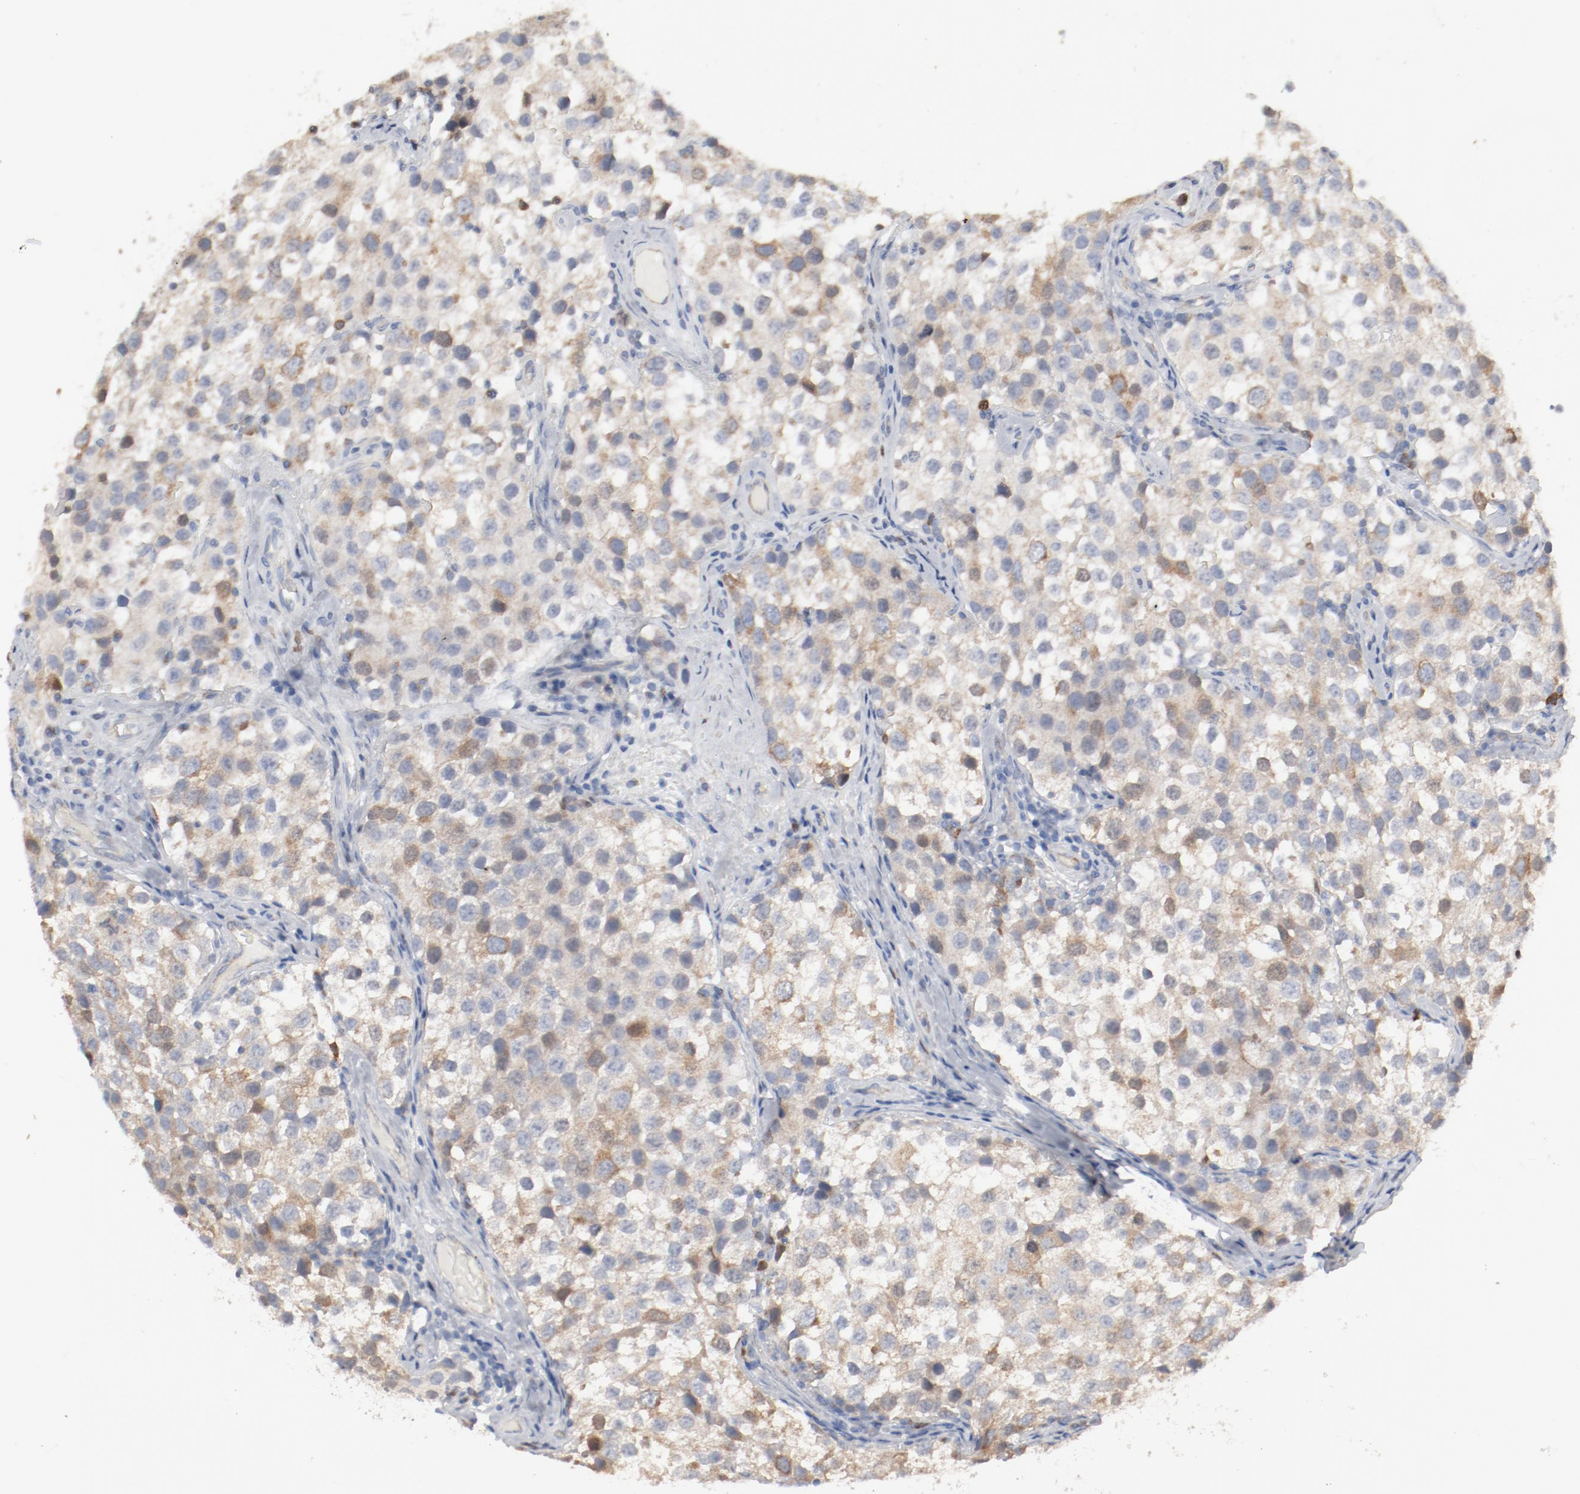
{"staining": {"intensity": "weak", "quantity": ">75%", "location": "cytoplasmic/membranous"}, "tissue": "testis cancer", "cell_type": "Tumor cells", "image_type": "cancer", "snomed": [{"axis": "morphology", "description": "Seminoma, NOS"}, {"axis": "topography", "description": "Testis"}], "caption": "Approximately >75% of tumor cells in human testis seminoma reveal weak cytoplasmic/membranous protein staining as visualized by brown immunohistochemical staining.", "gene": "CDK1", "patient": {"sex": "male", "age": 39}}